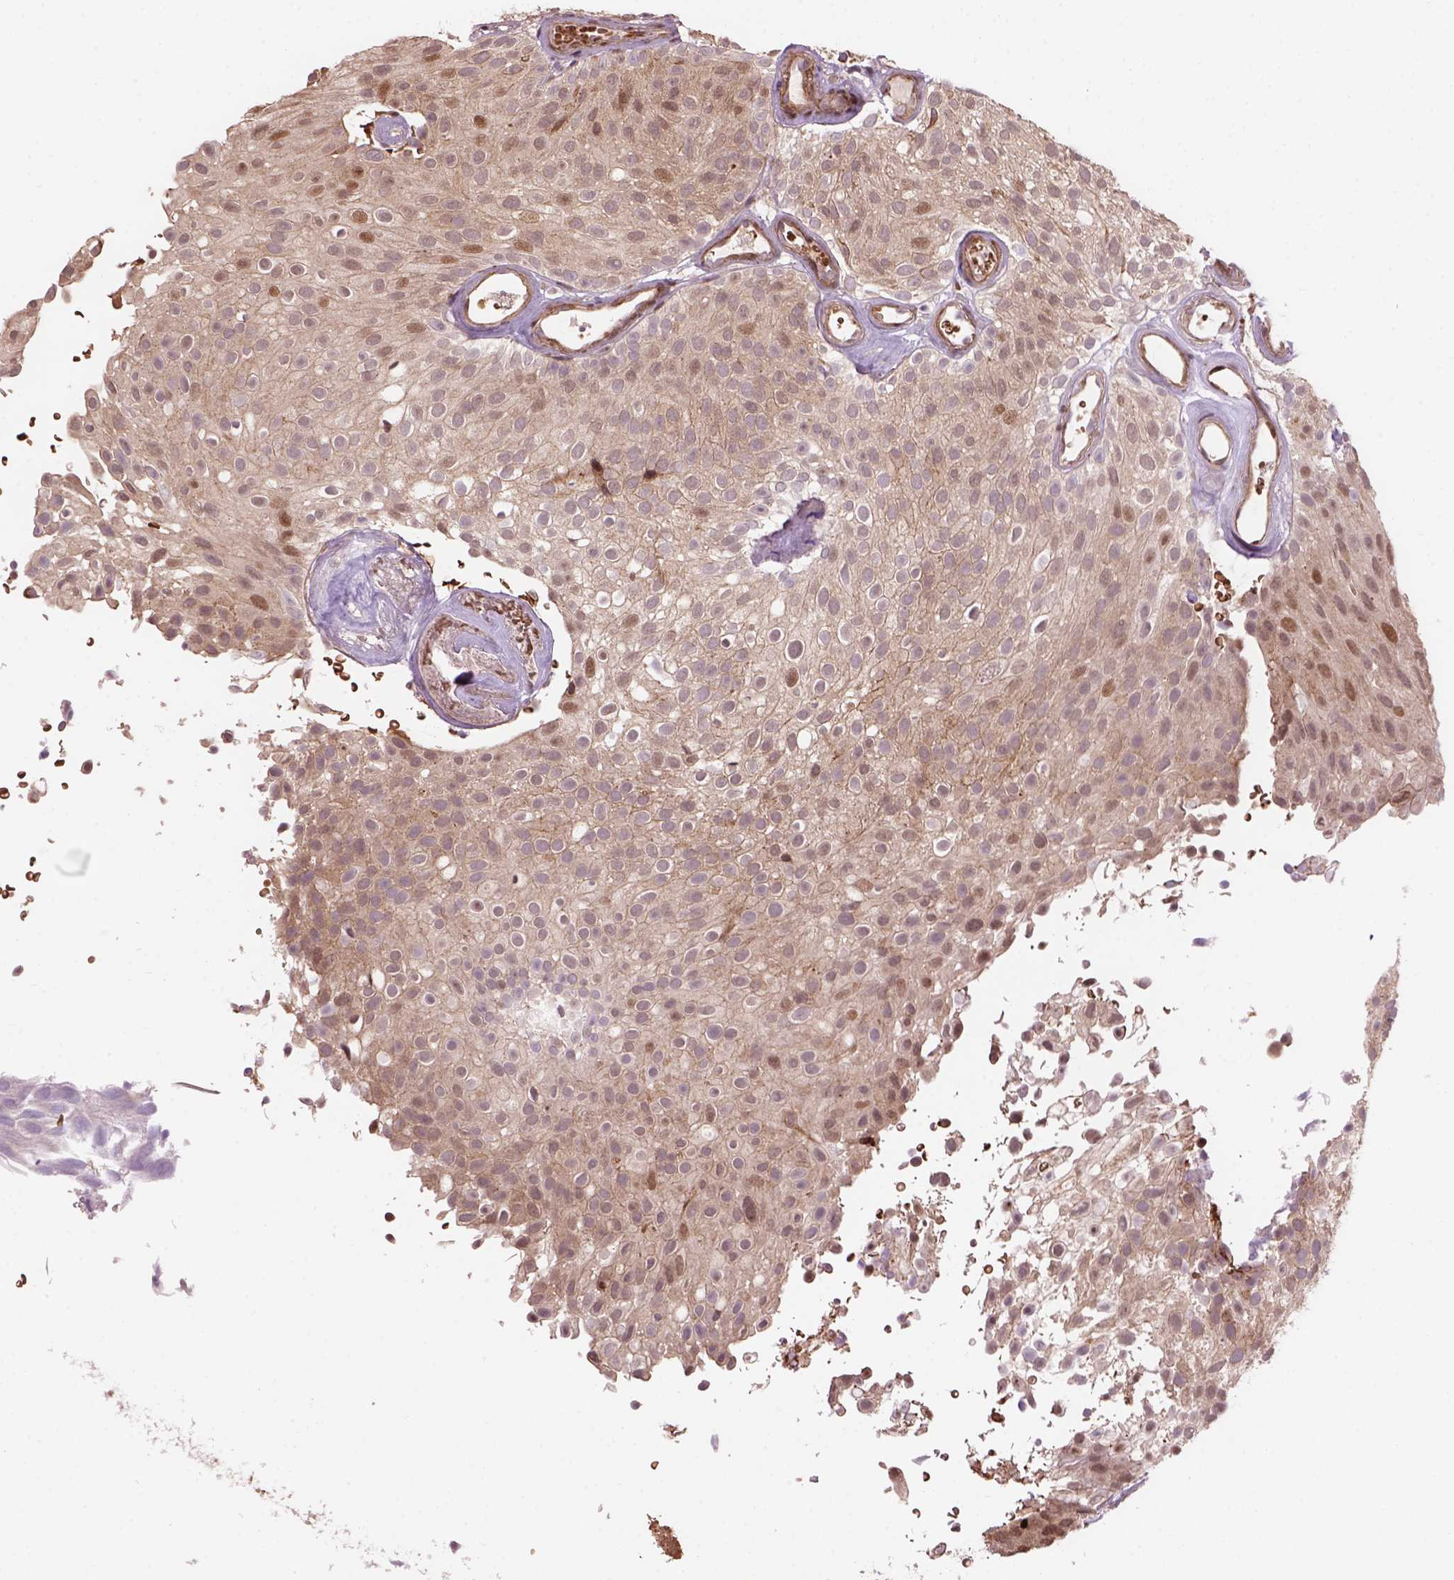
{"staining": {"intensity": "moderate", "quantity": "<25%", "location": "cytoplasmic/membranous,nuclear"}, "tissue": "urothelial cancer", "cell_type": "Tumor cells", "image_type": "cancer", "snomed": [{"axis": "morphology", "description": "Urothelial carcinoma, Low grade"}, {"axis": "topography", "description": "Urinary bladder"}], "caption": "Immunohistochemical staining of human urothelial carcinoma (low-grade) shows low levels of moderate cytoplasmic/membranous and nuclear protein staining in approximately <25% of tumor cells. Immunohistochemistry stains the protein of interest in brown and the nuclei are stained blue.", "gene": "PSMD11", "patient": {"sex": "male", "age": 78}}